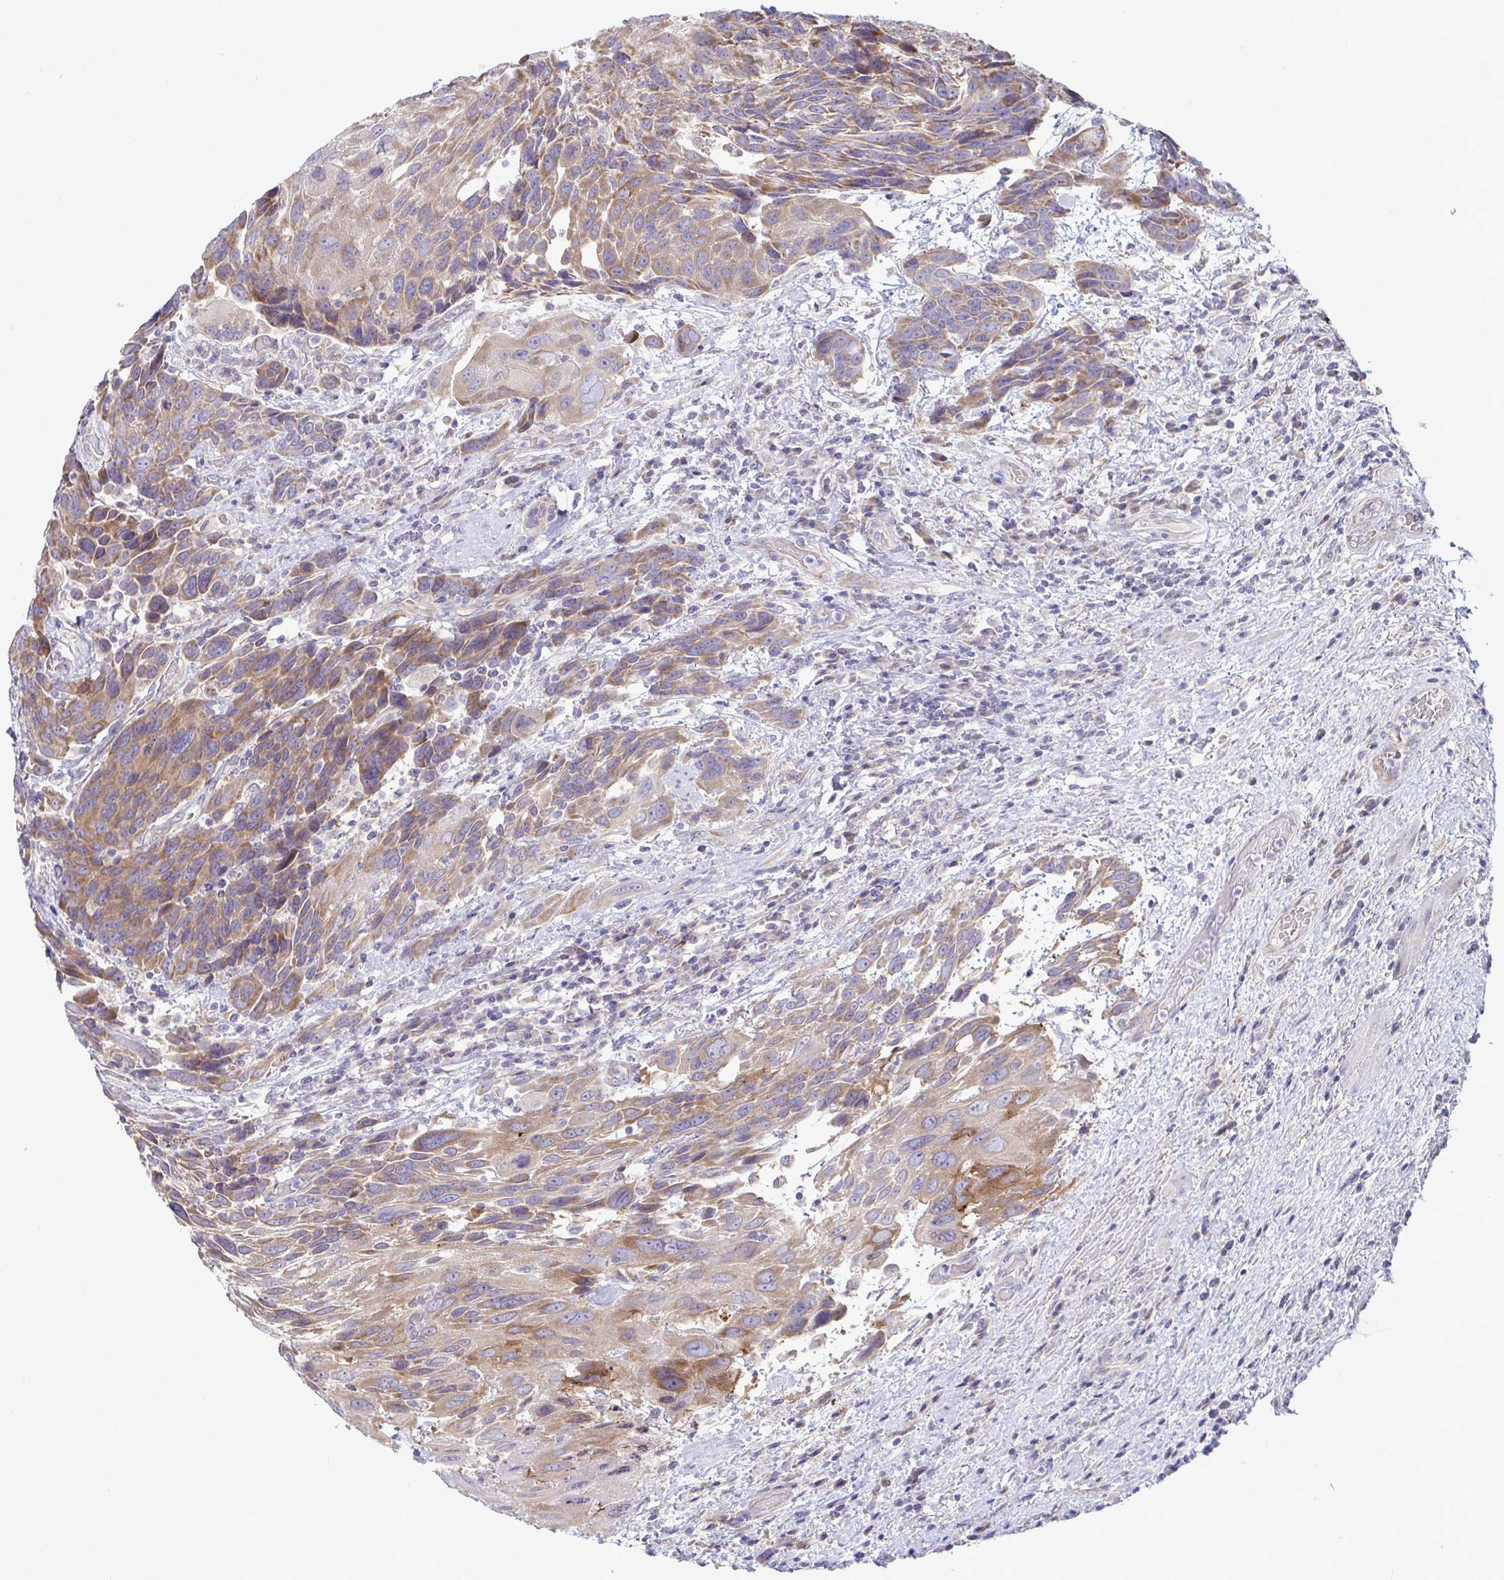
{"staining": {"intensity": "weak", "quantity": ">75%", "location": "cytoplasmic/membranous"}, "tissue": "urothelial cancer", "cell_type": "Tumor cells", "image_type": "cancer", "snomed": [{"axis": "morphology", "description": "Urothelial carcinoma, High grade"}, {"axis": "topography", "description": "Urinary bladder"}], "caption": "Approximately >75% of tumor cells in human urothelial cancer show weak cytoplasmic/membranous protein positivity as visualized by brown immunohistochemical staining.", "gene": "IL37", "patient": {"sex": "female", "age": 70}}